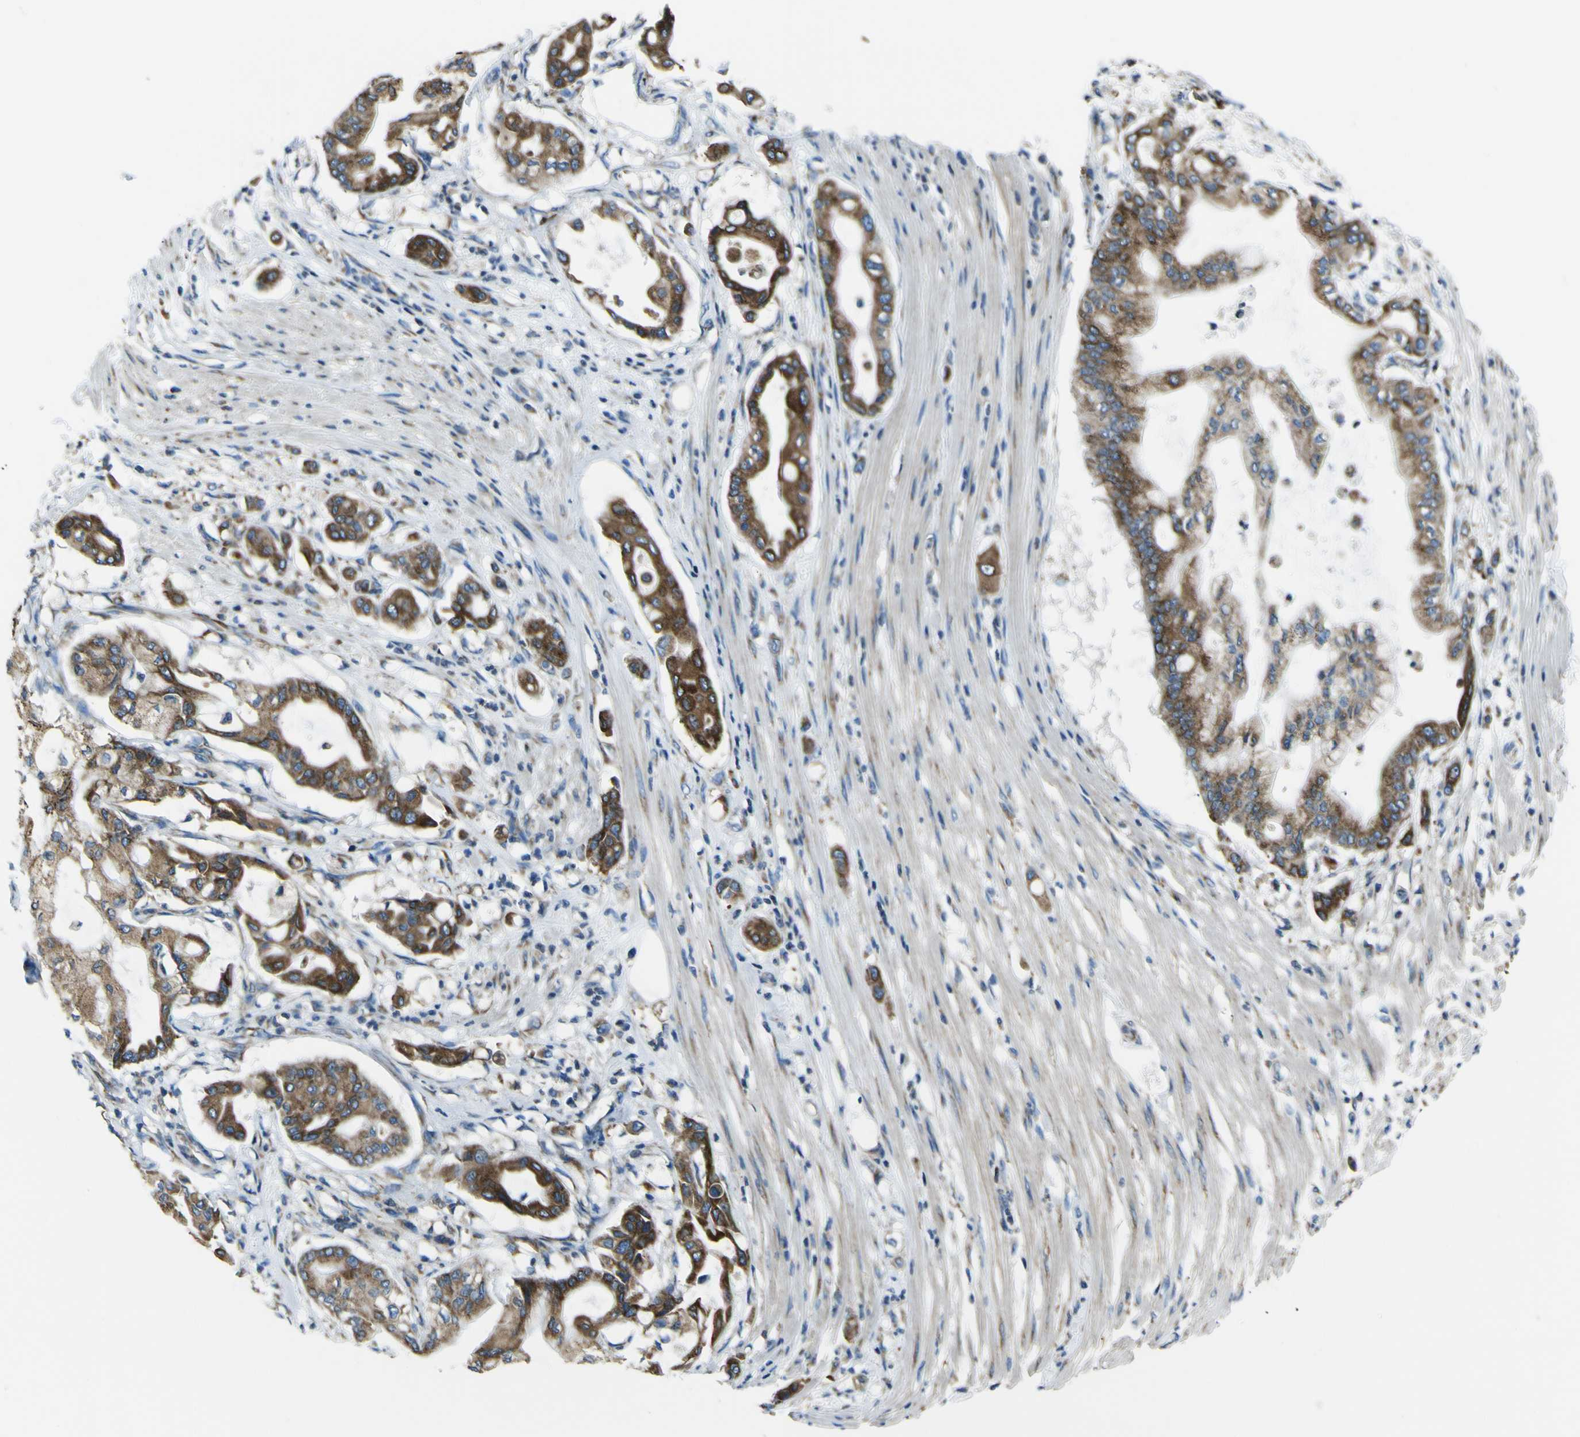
{"staining": {"intensity": "strong", "quantity": ">75%", "location": "cytoplasmic/membranous"}, "tissue": "pancreatic cancer", "cell_type": "Tumor cells", "image_type": "cancer", "snomed": [{"axis": "morphology", "description": "Adenocarcinoma, NOS"}, {"axis": "morphology", "description": "Adenocarcinoma, metastatic, NOS"}, {"axis": "topography", "description": "Lymph node"}, {"axis": "topography", "description": "Pancreas"}, {"axis": "topography", "description": "Duodenum"}], "caption": "Pancreatic cancer (metastatic adenocarcinoma) was stained to show a protein in brown. There is high levels of strong cytoplasmic/membranous expression in about >75% of tumor cells. The protein is shown in brown color, while the nuclei are stained blue.", "gene": "STIM1", "patient": {"sex": "female", "age": 64}}